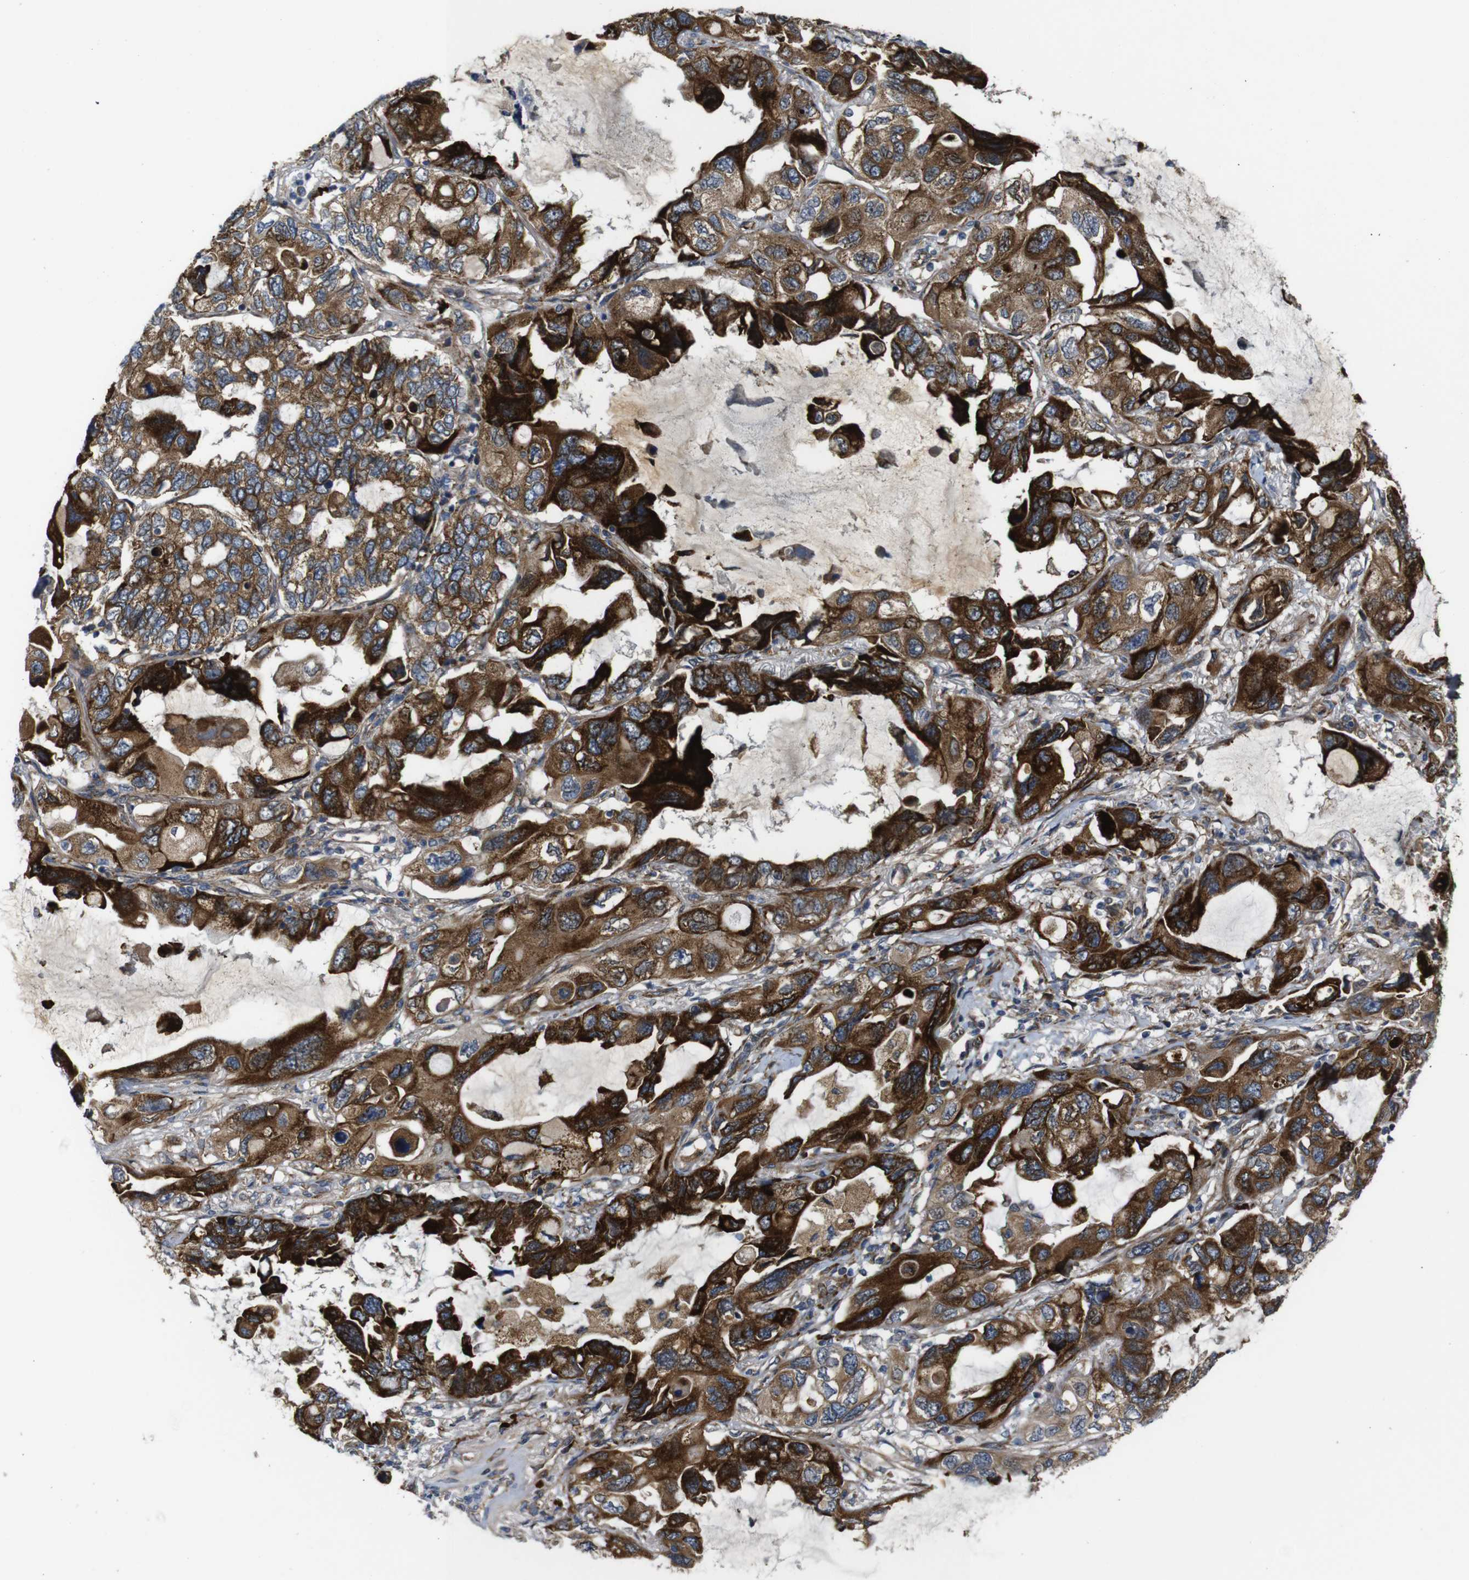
{"staining": {"intensity": "strong", "quantity": ">75%", "location": "cytoplasmic/membranous"}, "tissue": "lung cancer", "cell_type": "Tumor cells", "image_type": "cancer", "snomed": [{"axis": "morphology", "description": "Squamous cell carcinoma, NOS"}, {"axis": "topography", "description": "Lung"}], "caption": "Strong cytoplasmic/membranous protein expression is present in approximately >75% of tumor cells in lung cancer. Nuclei are stained in blue.", "gene": "UBE2G2", "patient": {"sex": "female", "age": 73}}